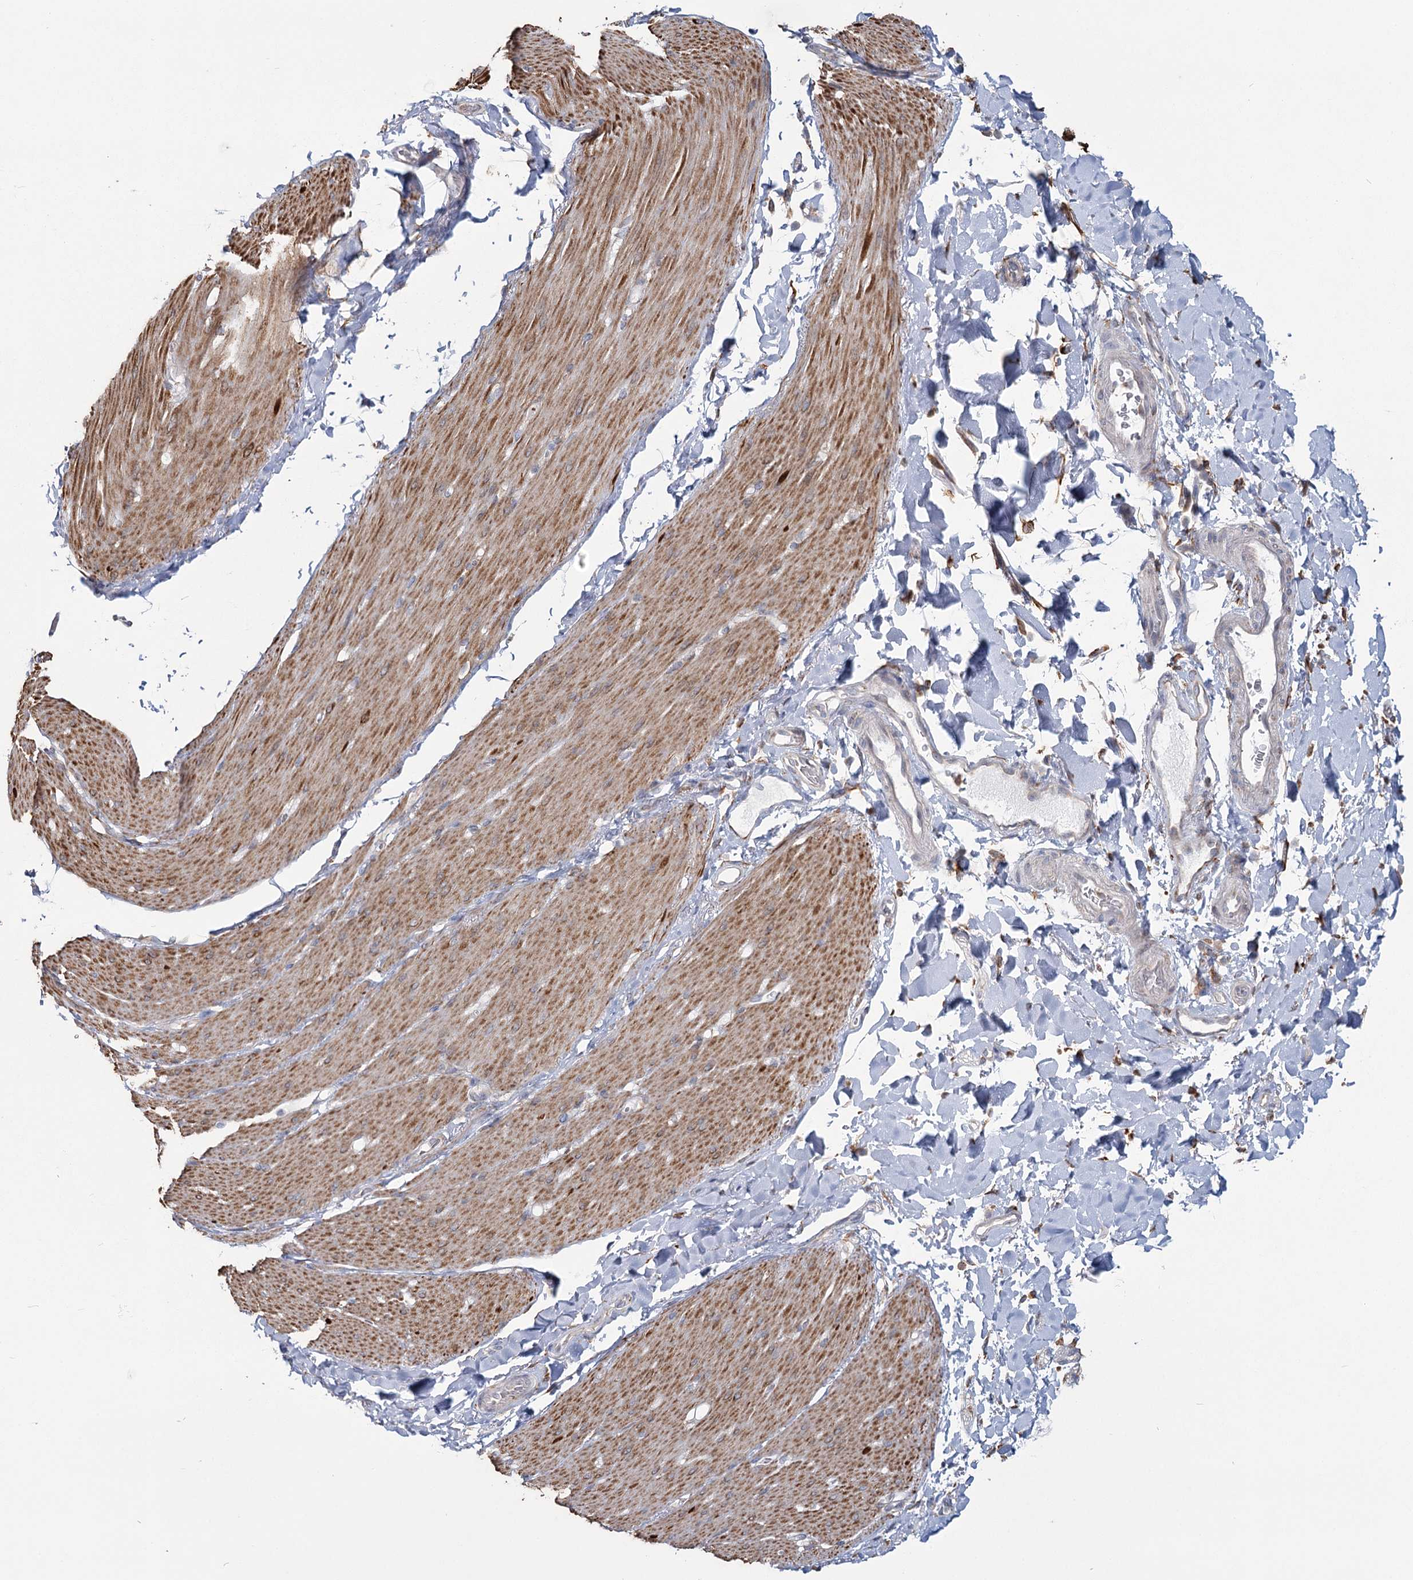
{"staining": {"intensity": "moderate", "quantity": "25%-75%", "location": "cytoplasmic/membranous"}, "tissue": "smooth muscle", "cell_type": "Smooth muscle cells", "image_type": "normal", "snomed": [{"axis": "morphology", "description": "Normal tissue, NOS"}, {"axis": "topography", "description": "Smooth muscle"}, {"axis": "topography", "description": "Small intestine"}], "caption": "A micrograph of human smooth muscle stained for a protein demonstrates moderate cytoplasmic/membranous brown staining in smooth muscle cells.", "gene": "ZCCHC9", "patient": {"sex": "female", "age": 84}}